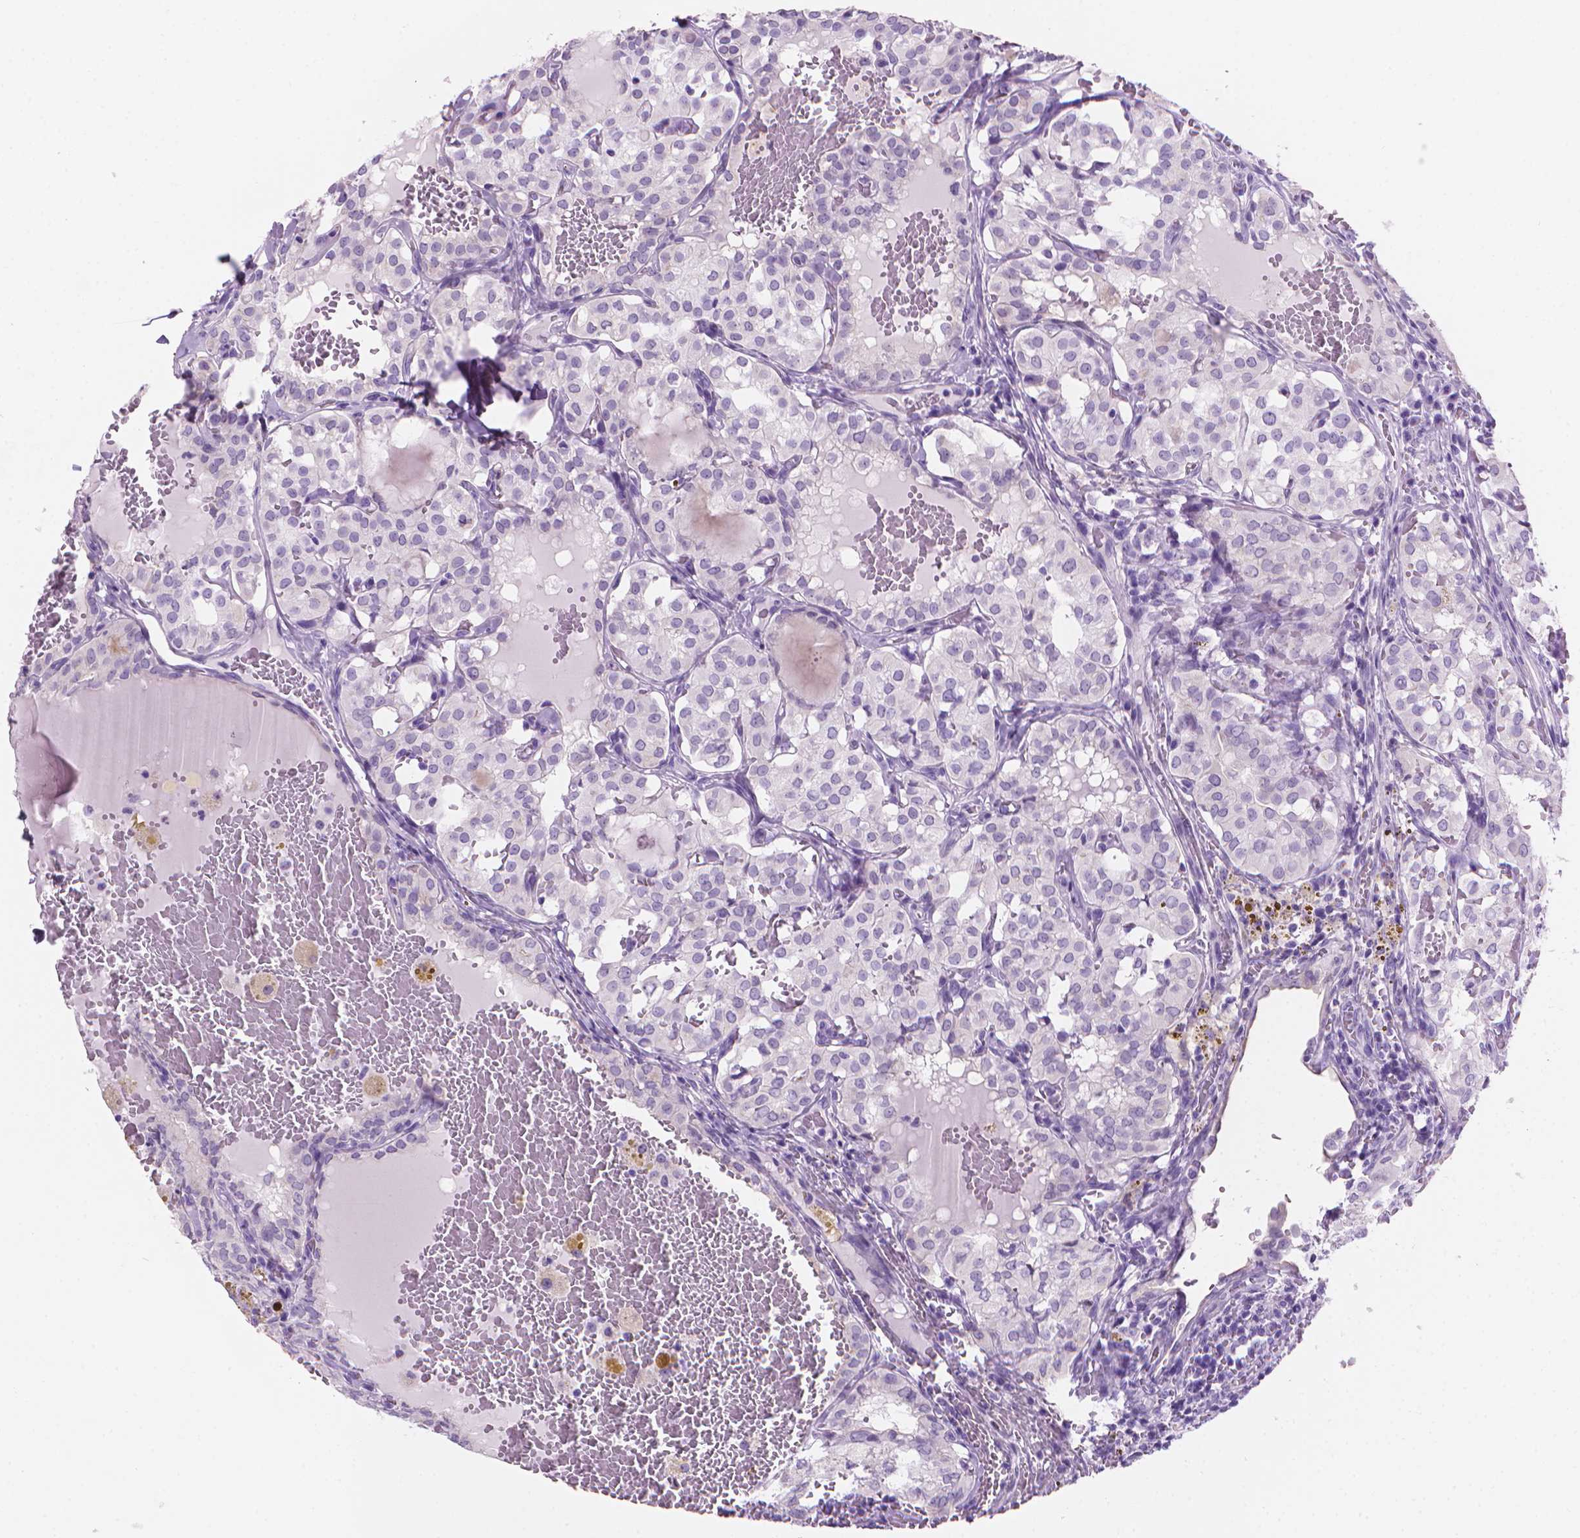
{"staining": {"intensity": "negative", "quantity": "none", "location": "none"}, "tissue": "thyroid cancer", "cell_type": "Tumor cells", "image_type": "cancer", "snomed": [{"axis": "morphology", "description": "Papillary adenocarcinoma, NOS"}, {"axis": "topography", "description": "Thyroid gland"}], "caption": "A photomicrograph of human thyroid cancer is negative for staining in tumor cells.", "gene": "TTC29", "patient": {"sex": "male", "age": 20}}